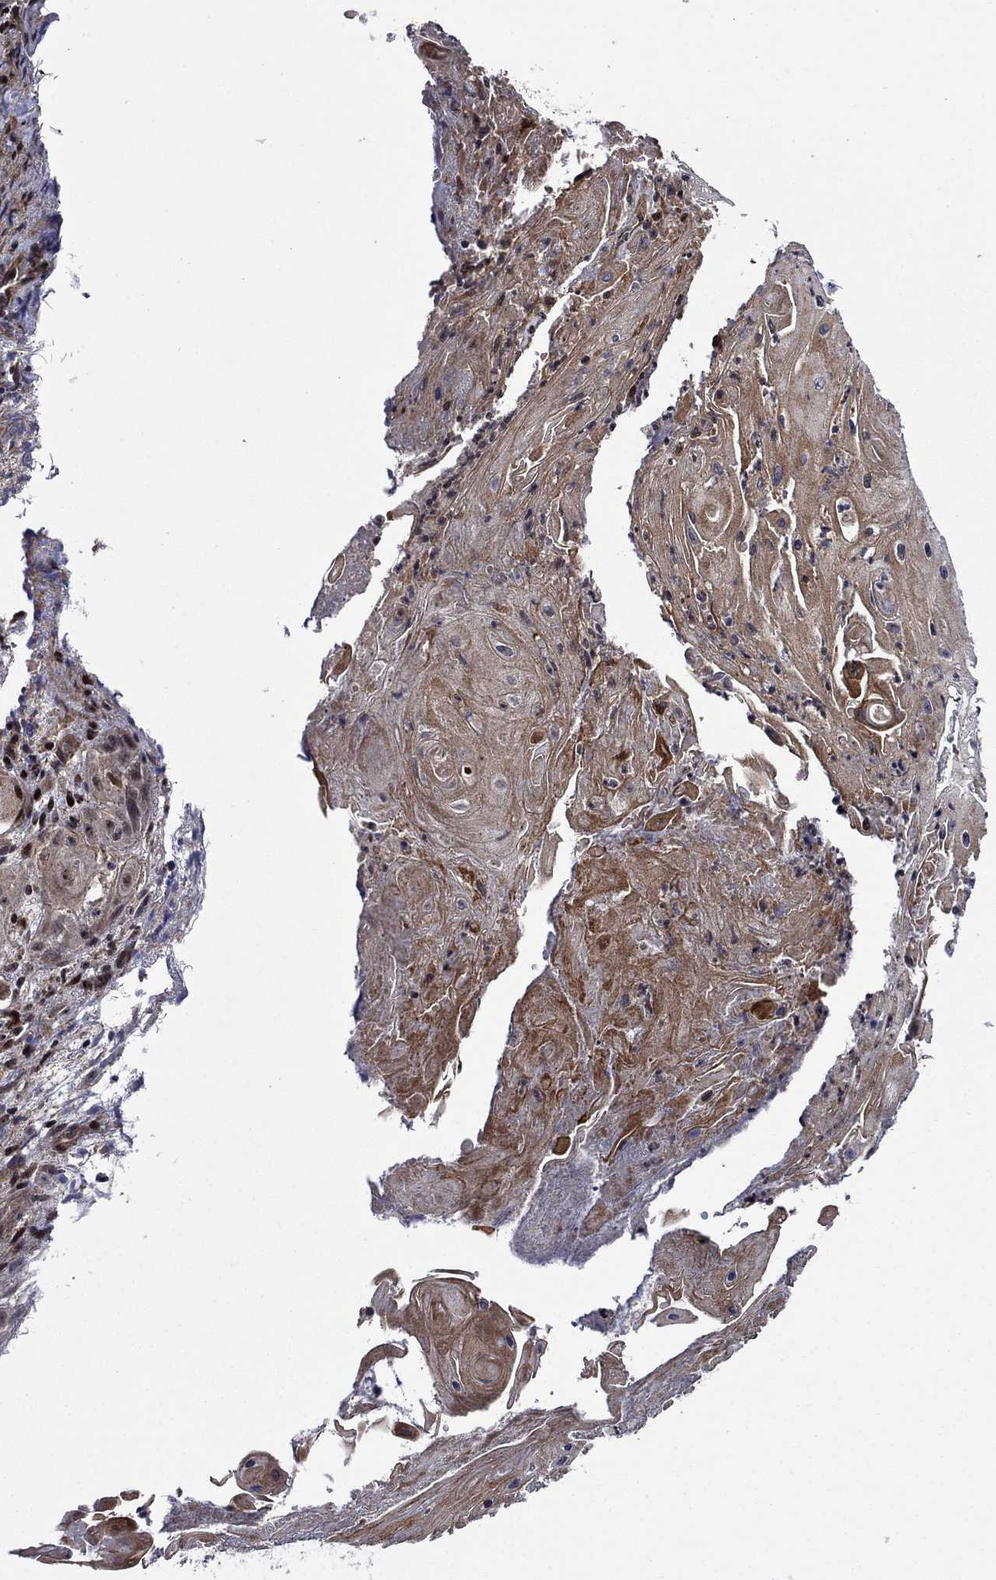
{"staining": {"intensity": "moderate", "quantity": "25%-75%", "location": "nuclear"}, "tissue": "skin cancer", "cell_type": "Tumor cells", "image_type": "cancer", "snomed": [{"axis": "morphology", "description": "Squamous cell carcinoma, NOS"}, {"axis": "topography", "description": "Skin"}], "caption": "Immunohistochemistry of human squamous cell carcinoma (skin) exhibits medium levels of moderate nuclear expression in approximately 25%-75% of tumor cells.", "gene": "AGTPBP1", "patient": {"sex": "male", "age": 62}}